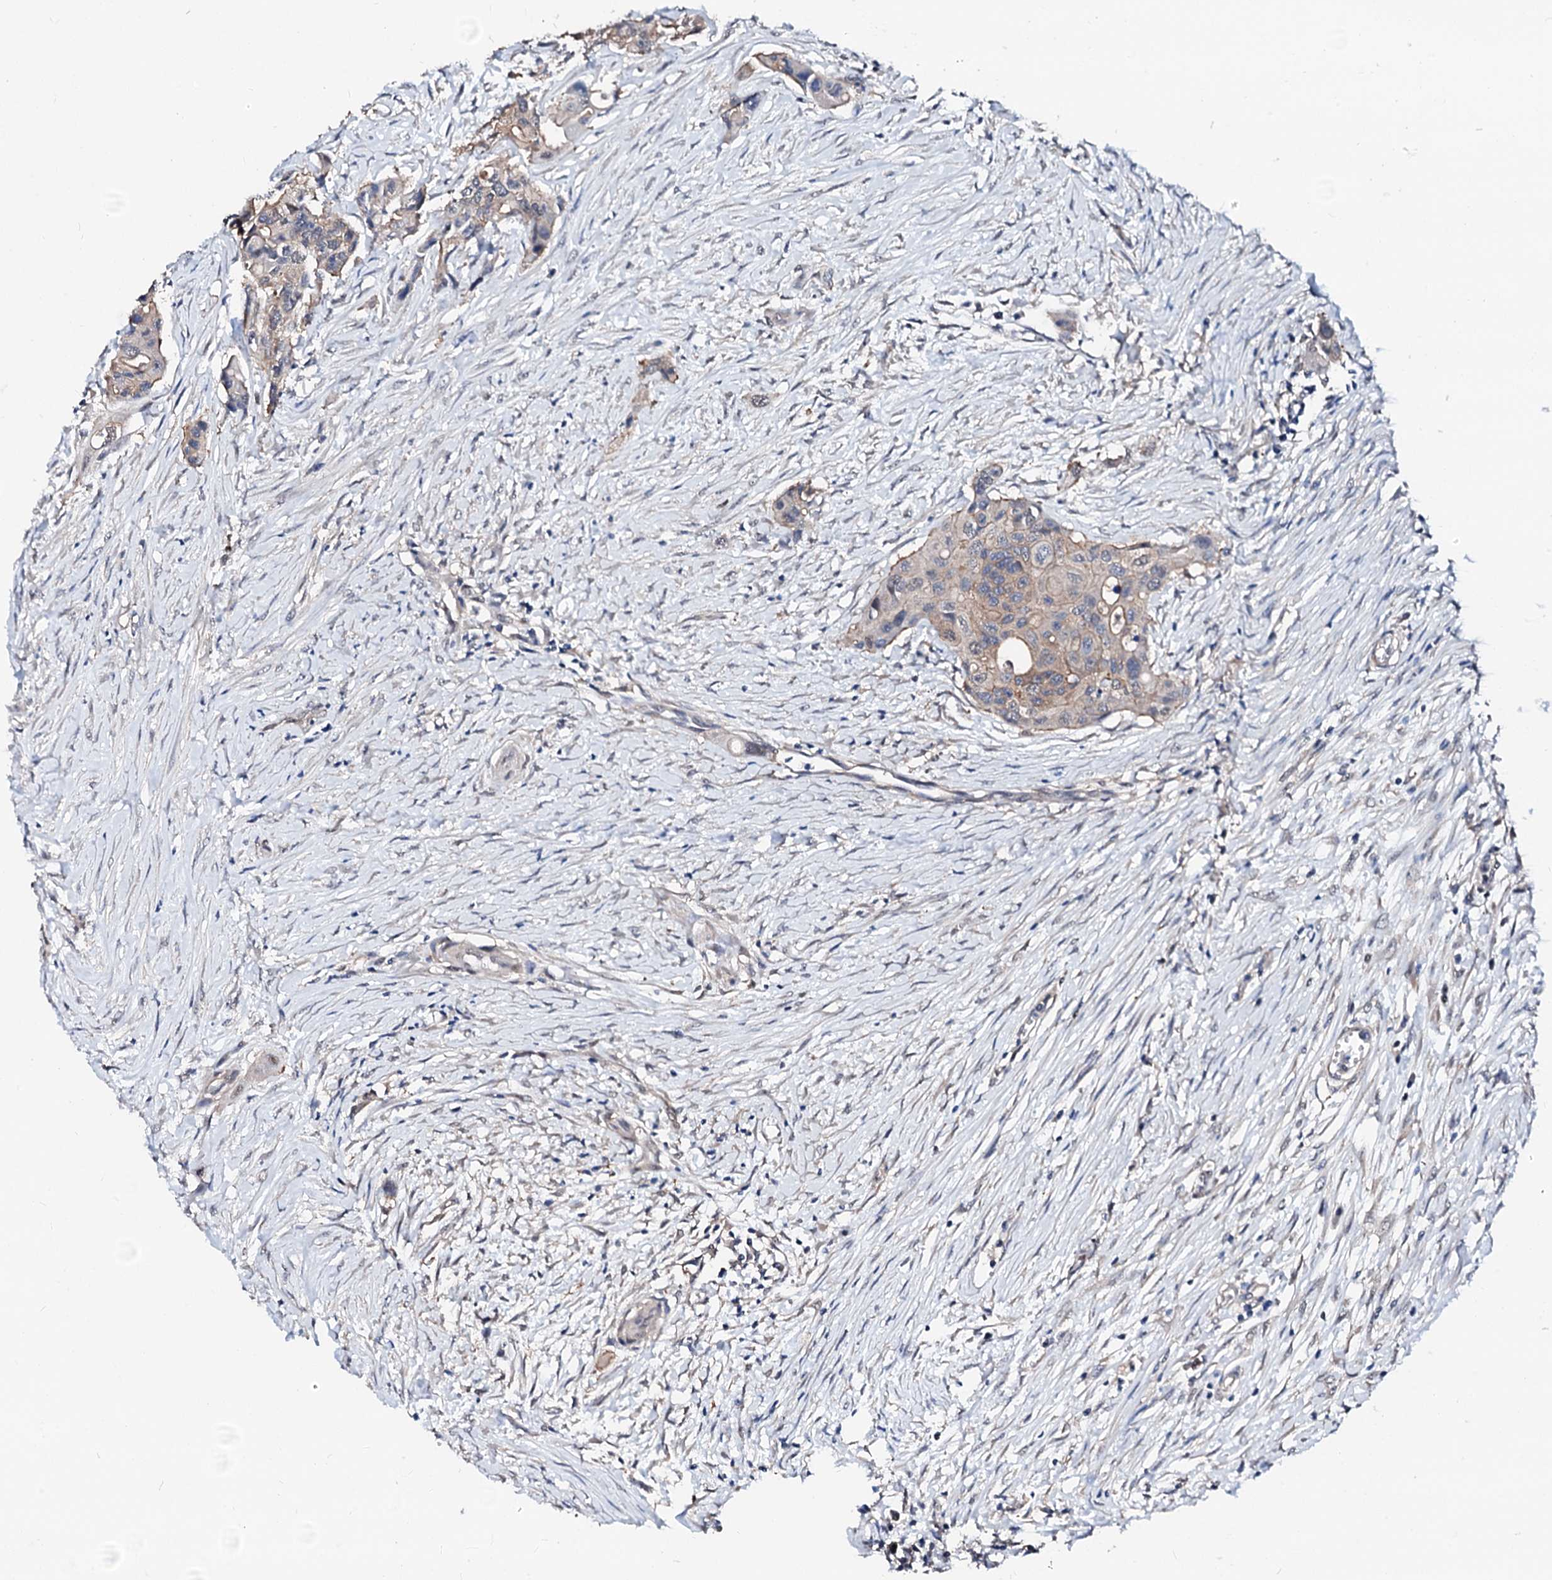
{"staining": {"intensity": "weak", "quantity": "25%-75%", "location": "cytoplasmic/membranous"}, "tissue": "colorectal cancer", "cell_type": "Tumor cells", "image_type": "cancer", "snomed": [{"axis": "morphology", "description": "Adenocarcinoma, NOS"}, {"axis": "topography", "description": "Colon"}], "caption": "Protein staining displays weak cytoplasmic/membranous expression in about 25%-75% of tumor cells in colorectal cancer.", "gene": "CSN2", "patient": {"sex": "male", "age": 77}}